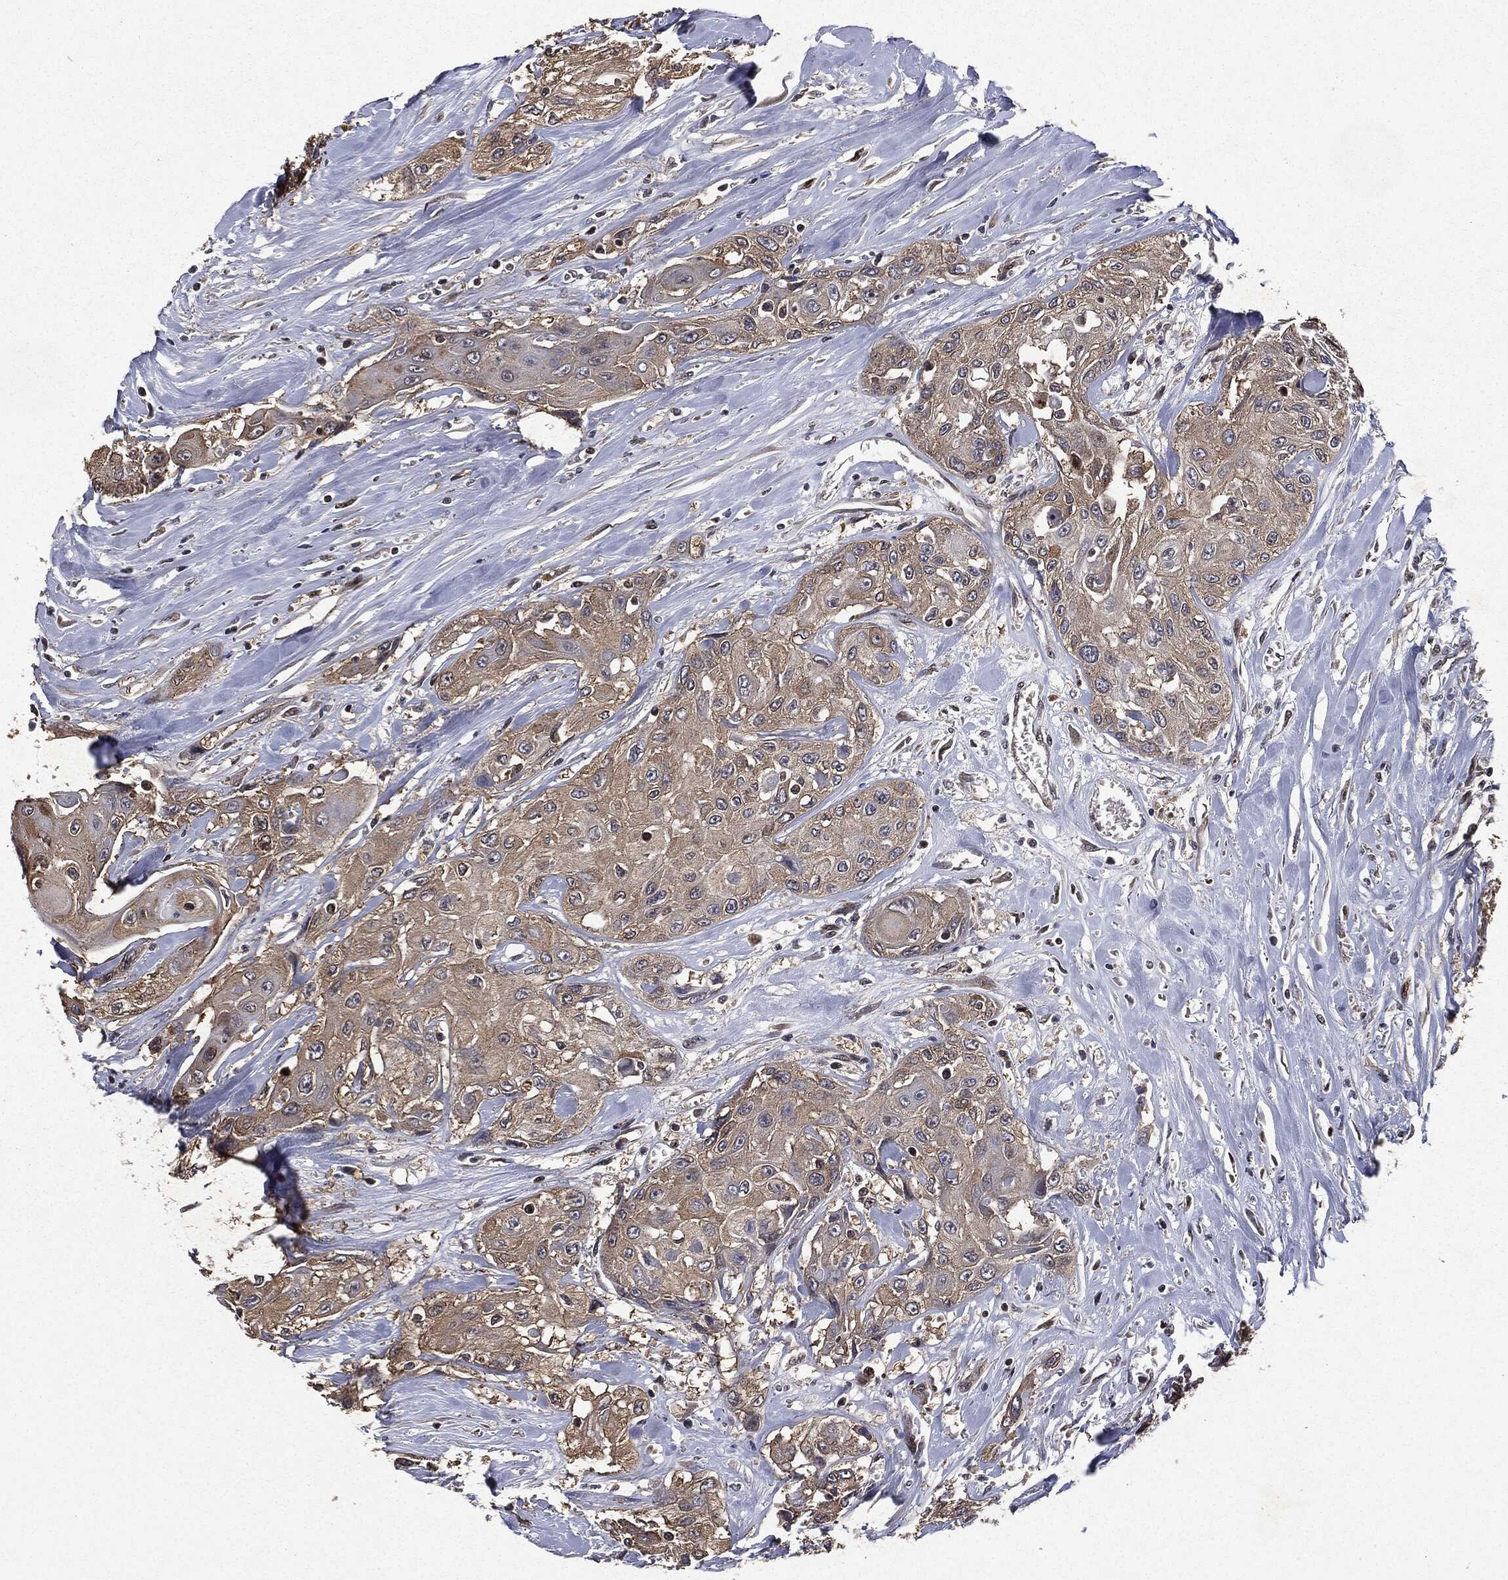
{"staining": {"intensity": "moderate", "quantity": ">75%", "location": "cytoplasmic/membranous"}, "tissue": "head and neck cancer", "cell_type": "Tumor cells", "image_type": "cancer", "snomed": [{"axis": "morphology", "description": "Normal tissue, NOS"}, {"axis": "morphology", "description": "Squamous cell carcinoma, NOS"}, {"axis": "topography", "description": "Oral tissue"}, {"axis": "topography", "description": "Peripheral nerve tissue"}, {"axis": "topography", "description": "Head-Neck"}], "caption": "Immunohistochemical staining of head and neck cancer (squamous cell carcinoma) demonstrates medium levels of moderate cytoplasmic/membranous staining in about >75% of tumor cells.", "gene": "PLPPR2", "patient": {"sex": "female", "age": 59}}